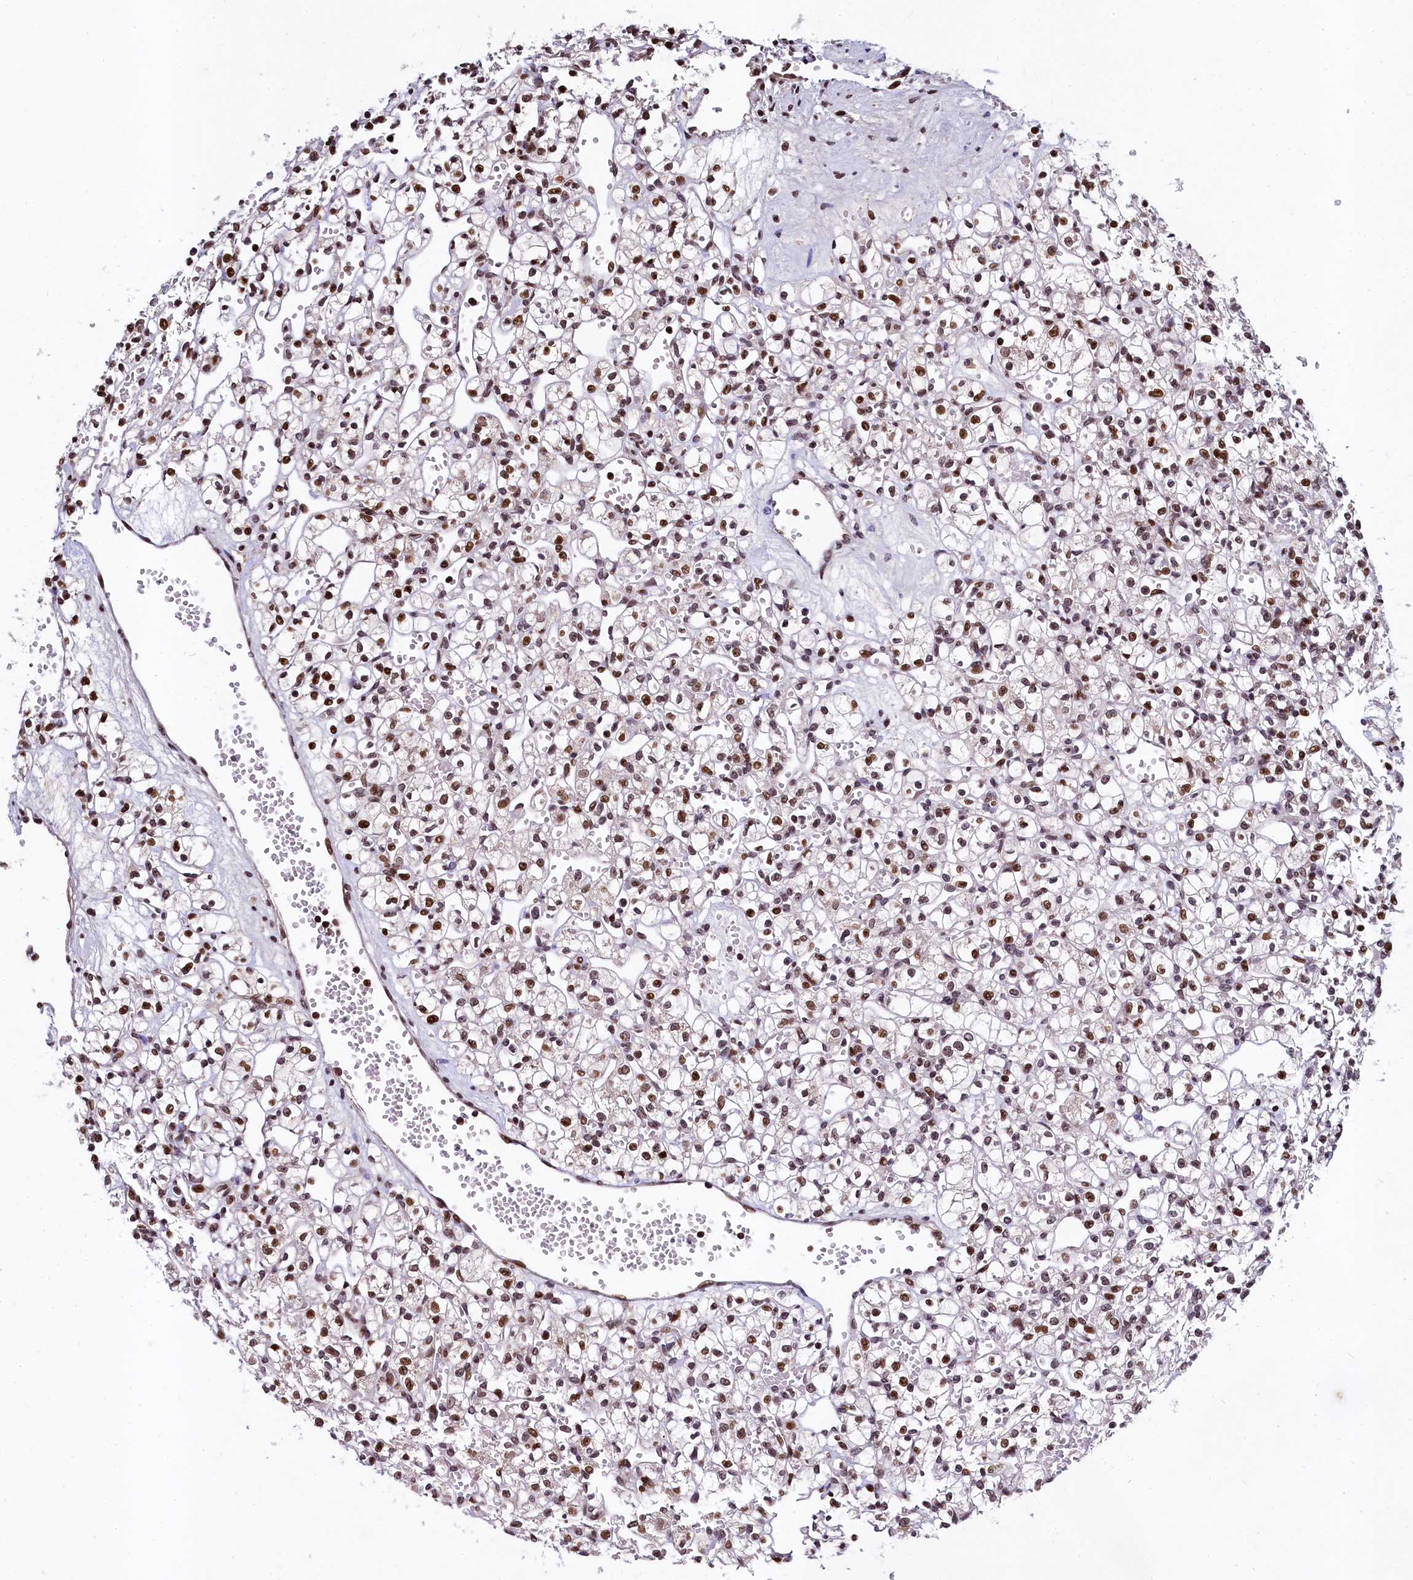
{"staining": {"intensity": "moderate", "quantity": ">75%", "location": "nuclear"}, "tissue": "renal cancer", "cell_type": "Tumor cells", "image_type": "cancer", "snomed": [{"axis": "morphology", "description": "Adenocarcinoma, NOS"}, {"axis": "topography", "description": "Kidney"}], "caption": "DAB (3,3'-diaminobenzidine) immunohistochemical staining of human renal cancer displays moderate nuclear protein positivity in approximately >75% of tumor cells.", "gene": "FAM217B", "patient": {"sex": "female", "age": 59}}